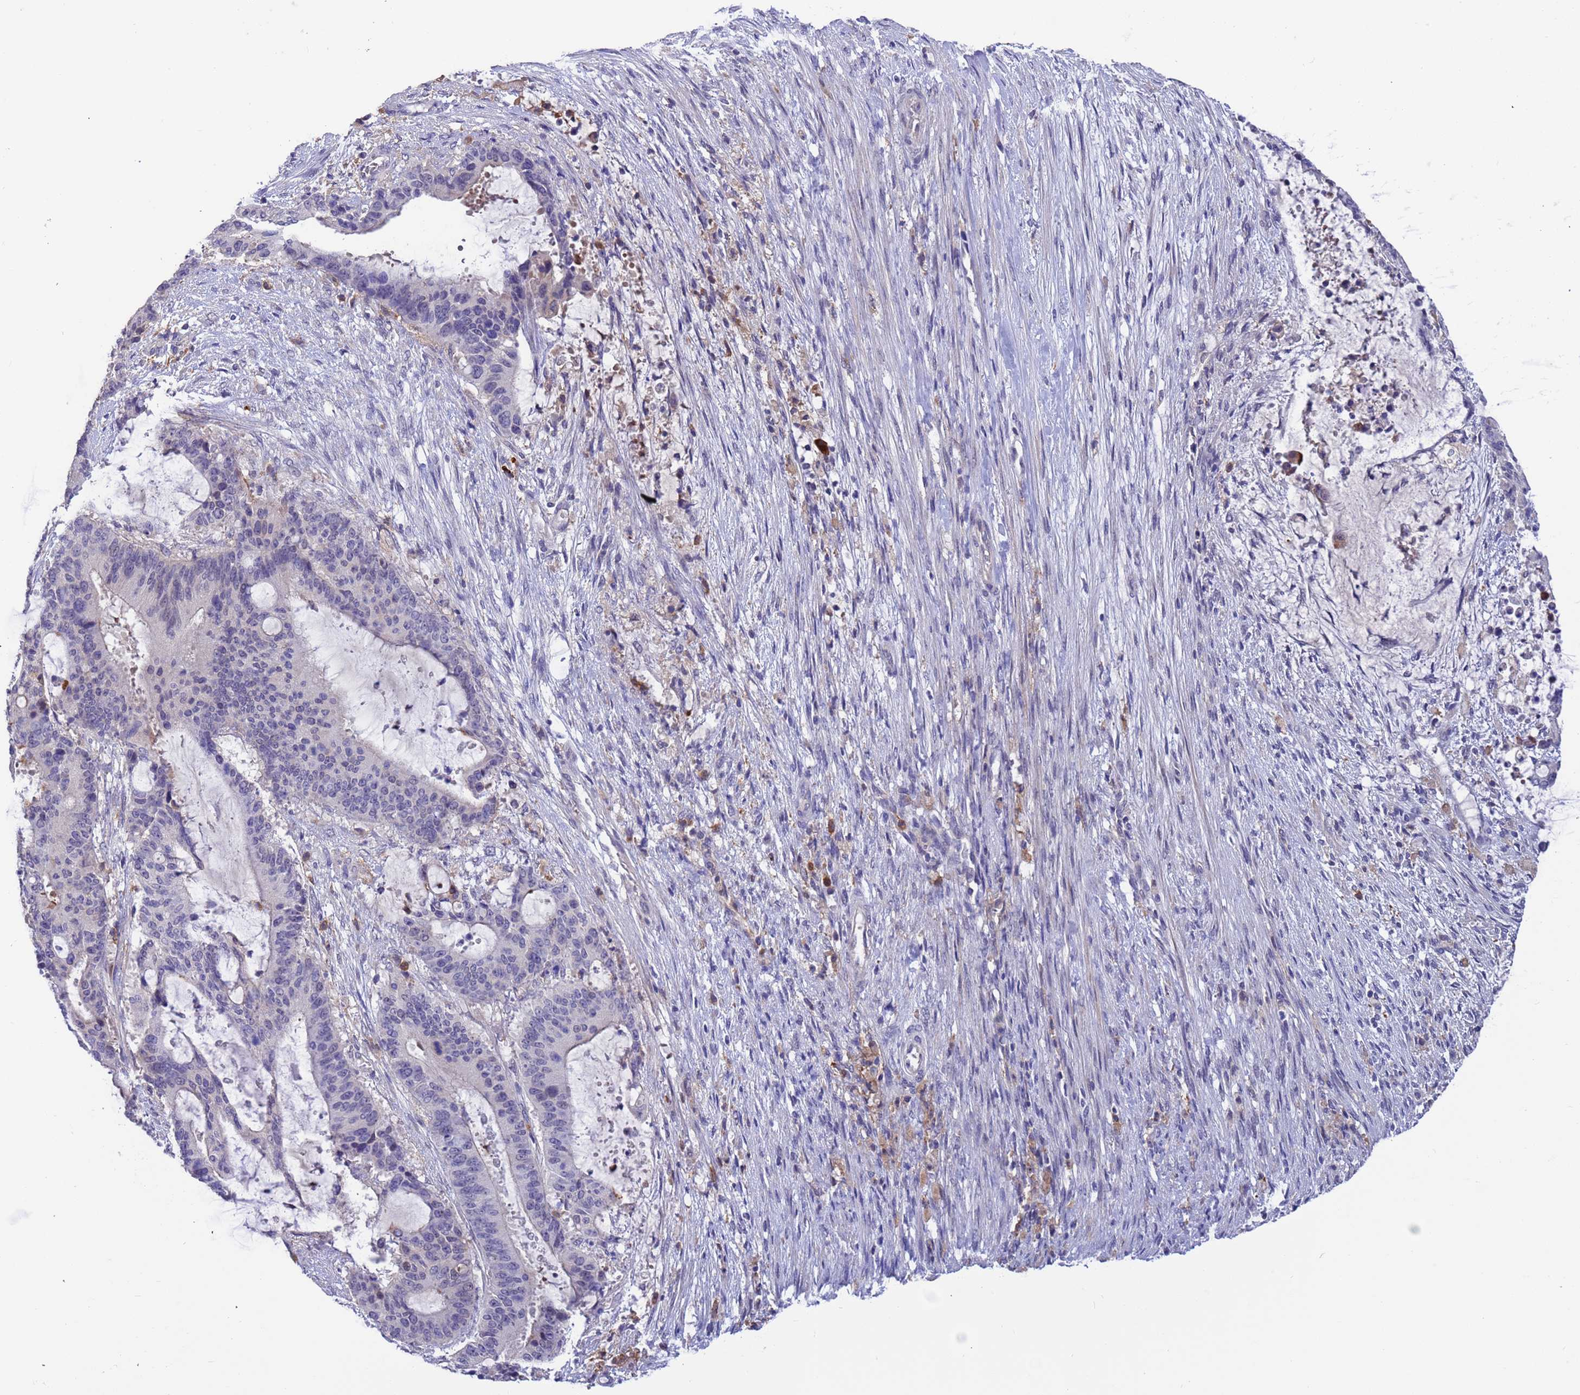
{"staining": {"intensity": "negative", "quantity": "none", "location": "none"}, "tissue": "liver cancer", "cell_type": "Tumor cells", "image_type": "cancer", "snomed": [{"axis": "morphology", "description": "Normal tissue, NOS"}, {"axis": "morphology", "description": "Cholangiocarcinoma"}, {"axis": "topography", "description": "Liver"}, {"axis": "topography", "description": "Peripheral nerve tissue"}], "caption": "Liver cholangiocarcinoma was stained to show a protein in brown. There is no significant staining in tumor cells.", "gene": "AMPD3", "patient": {"sex": "female", "age": 73}}